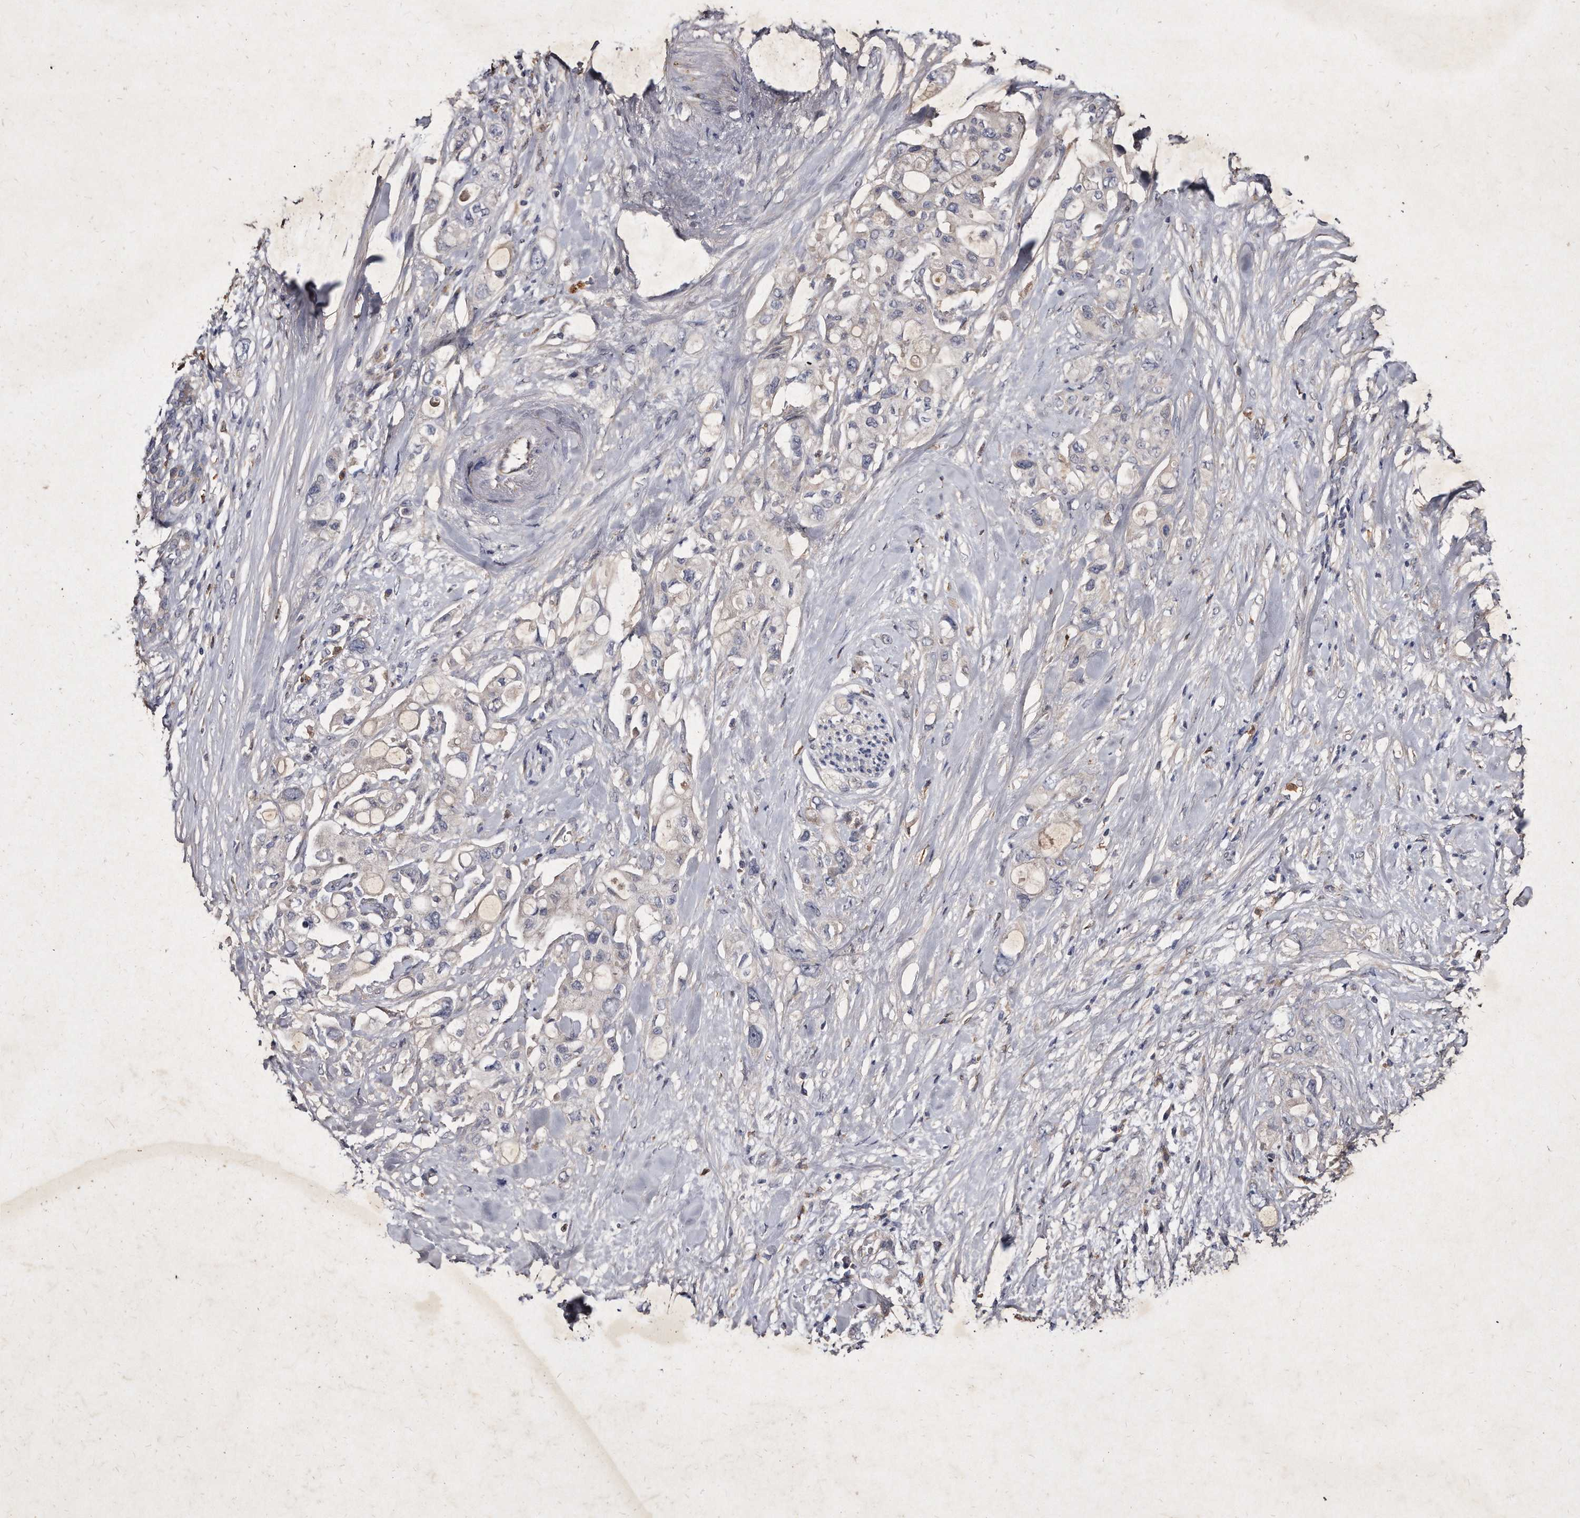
{"staining": {"intensity": "negative", "quantity": "none", "location": "none"}, "tissue": "pancreatic cancer", "cell_type": "Tumor cells", "image_type": "cancer", "snomed": [{"axis": "morphology", "description": "Adenocarcinoma, NOS"}, {"axis": "topography", "description": "Pancreas"}], "caption": "Tumor cells are negative for brown protein staining in pancreatic cancer. (Brightfield microscopy of DAB IHC at high magnification).", "gene": "KLHDC3", "patient": {"sex": "female", "age": 56}}